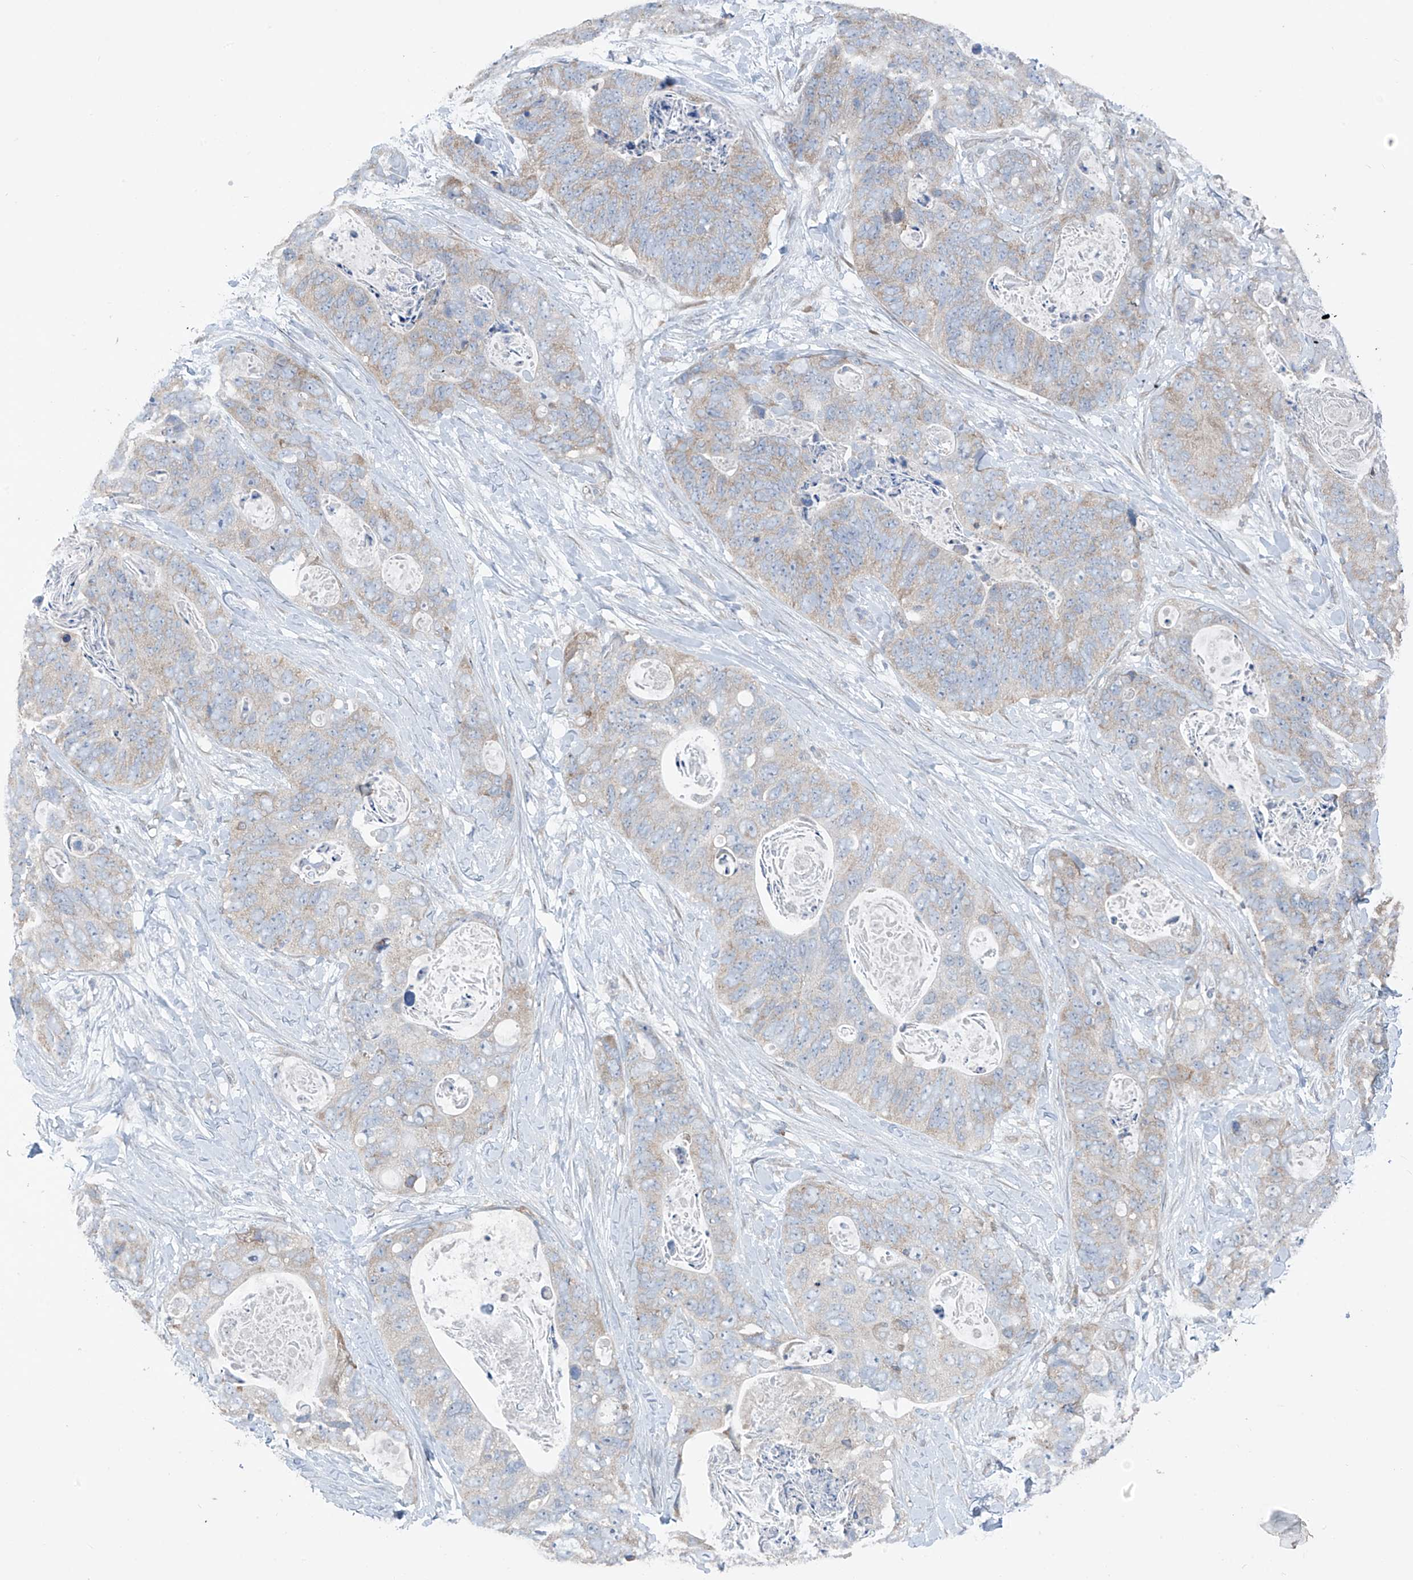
{"staining": {"intensity": "weak", "quantity": "25%-75%", "location": "cytoplasmic/membranous"}, "tissue": "stomach cancer", "cell_type": "Tumor cells", "image_type": "cancer", "snomed": [{"axis": "morphology", "description": "Adenocarcinoma, NOS"}, {"axis": "topography", "description": "Stomach"}], "caption": "IHC staining of stomach adenocarcinoma, which reveals low levels of weak cytoplasmic/membranous positivity in approximately 25%-75% of tumor cells indicating weak cytoplasmic/membranous protein expression. The staining was performed using DAB (brown) for protein detection and nuclei were counterstained in hematoxylin (blue).", "gene": "RPL4", "patient": {"sex": "female", "age": 89}}